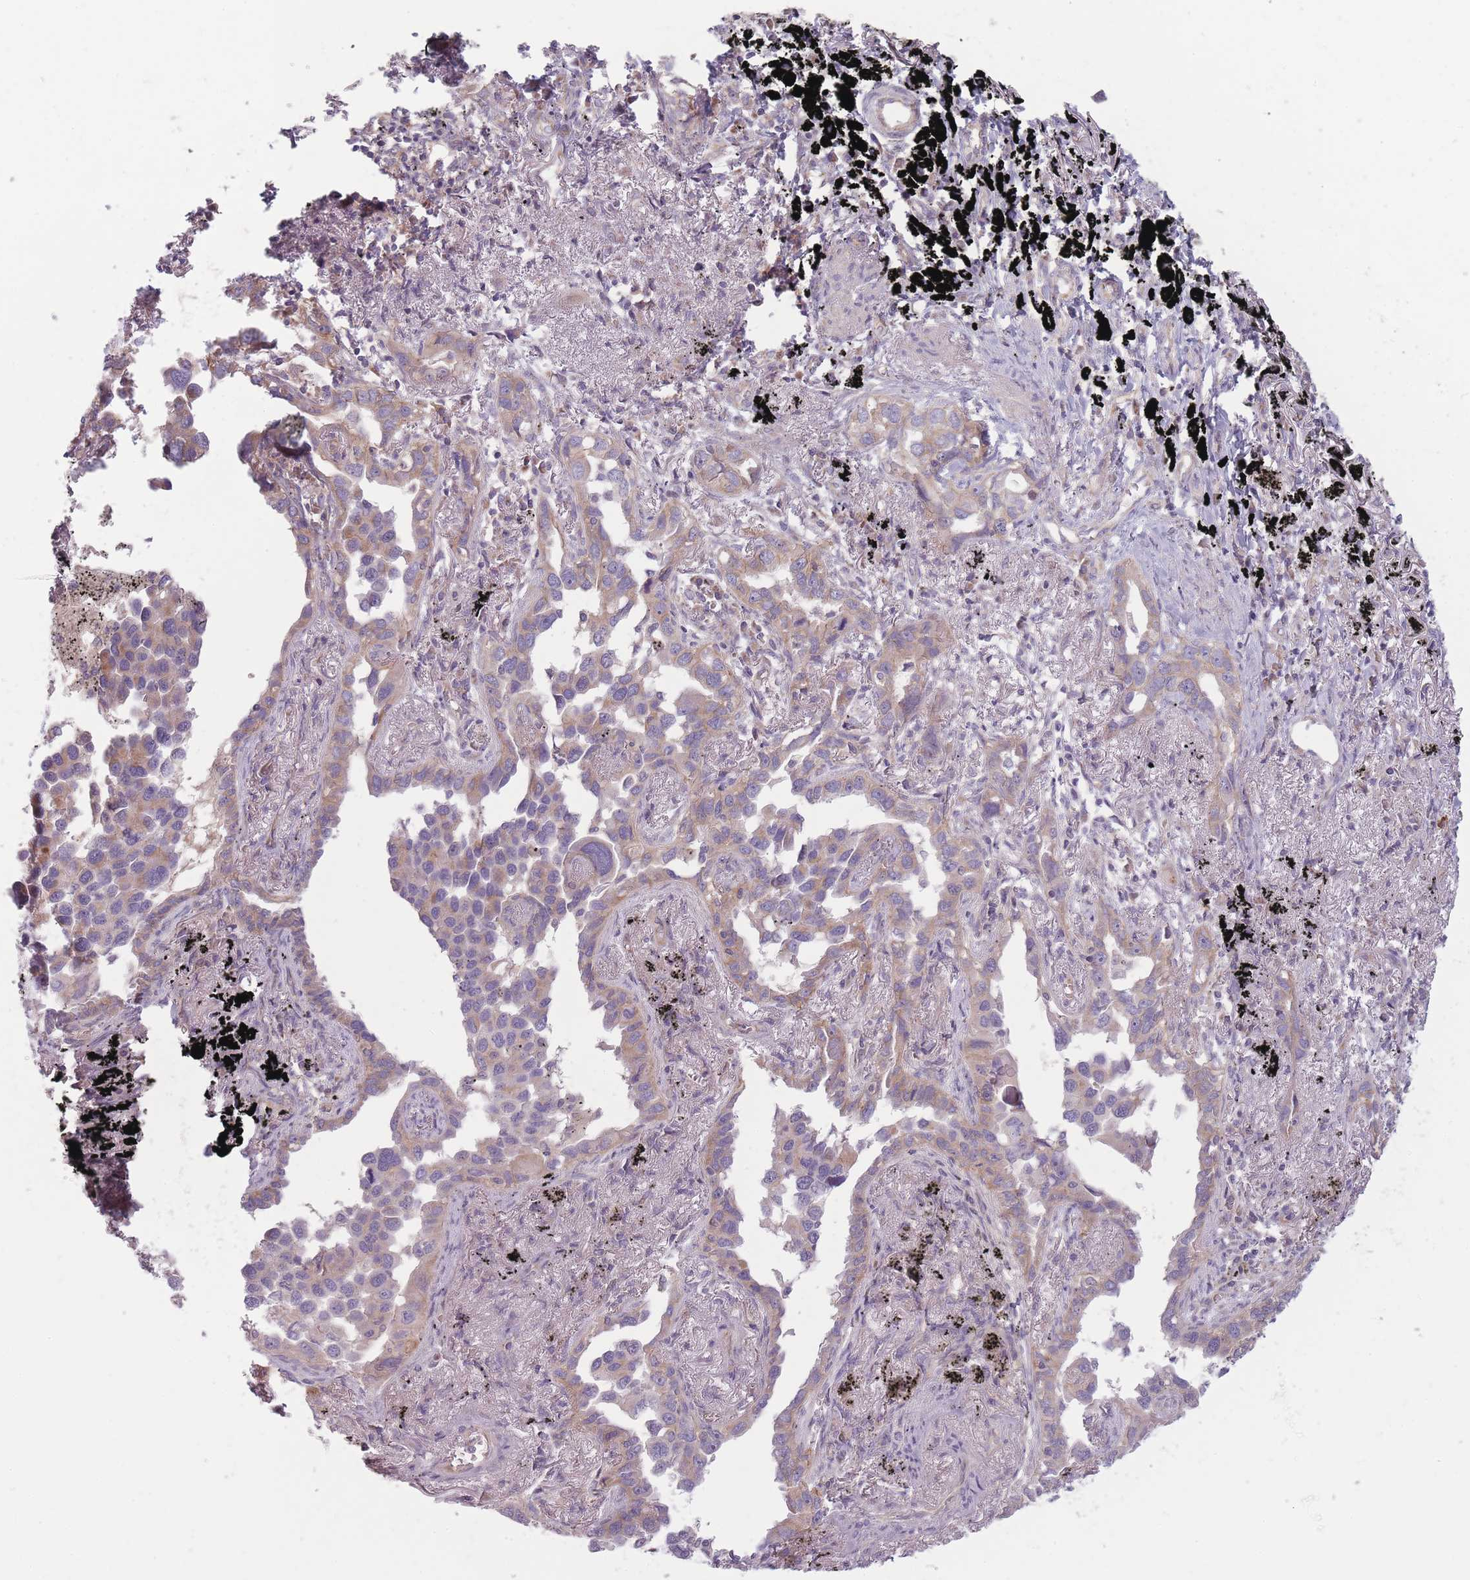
{"staining": {"intensity": "weak", "quantity": "25%-75%", "location": "cytoplasmic/membranous"}, "tissue": "lung cancer", "cell_type": "Tumor cells", "image_type": "cancer", "snomed": [{"axis": "morphology", "description": "Adenocarcinoma, NOS"}, {"axis": "topography", "description": "Lung"}], "caption": "This micrograph reveals lung adenocarcinoma stained with IHC to label a protein in brown. The cytoplasmic/membranous of tumor cells show weak positivity for the protein. Nuclei are counter-stained blue.", "gene": "NT5DC2", "patient": {"sex": "male", "age": 67}}